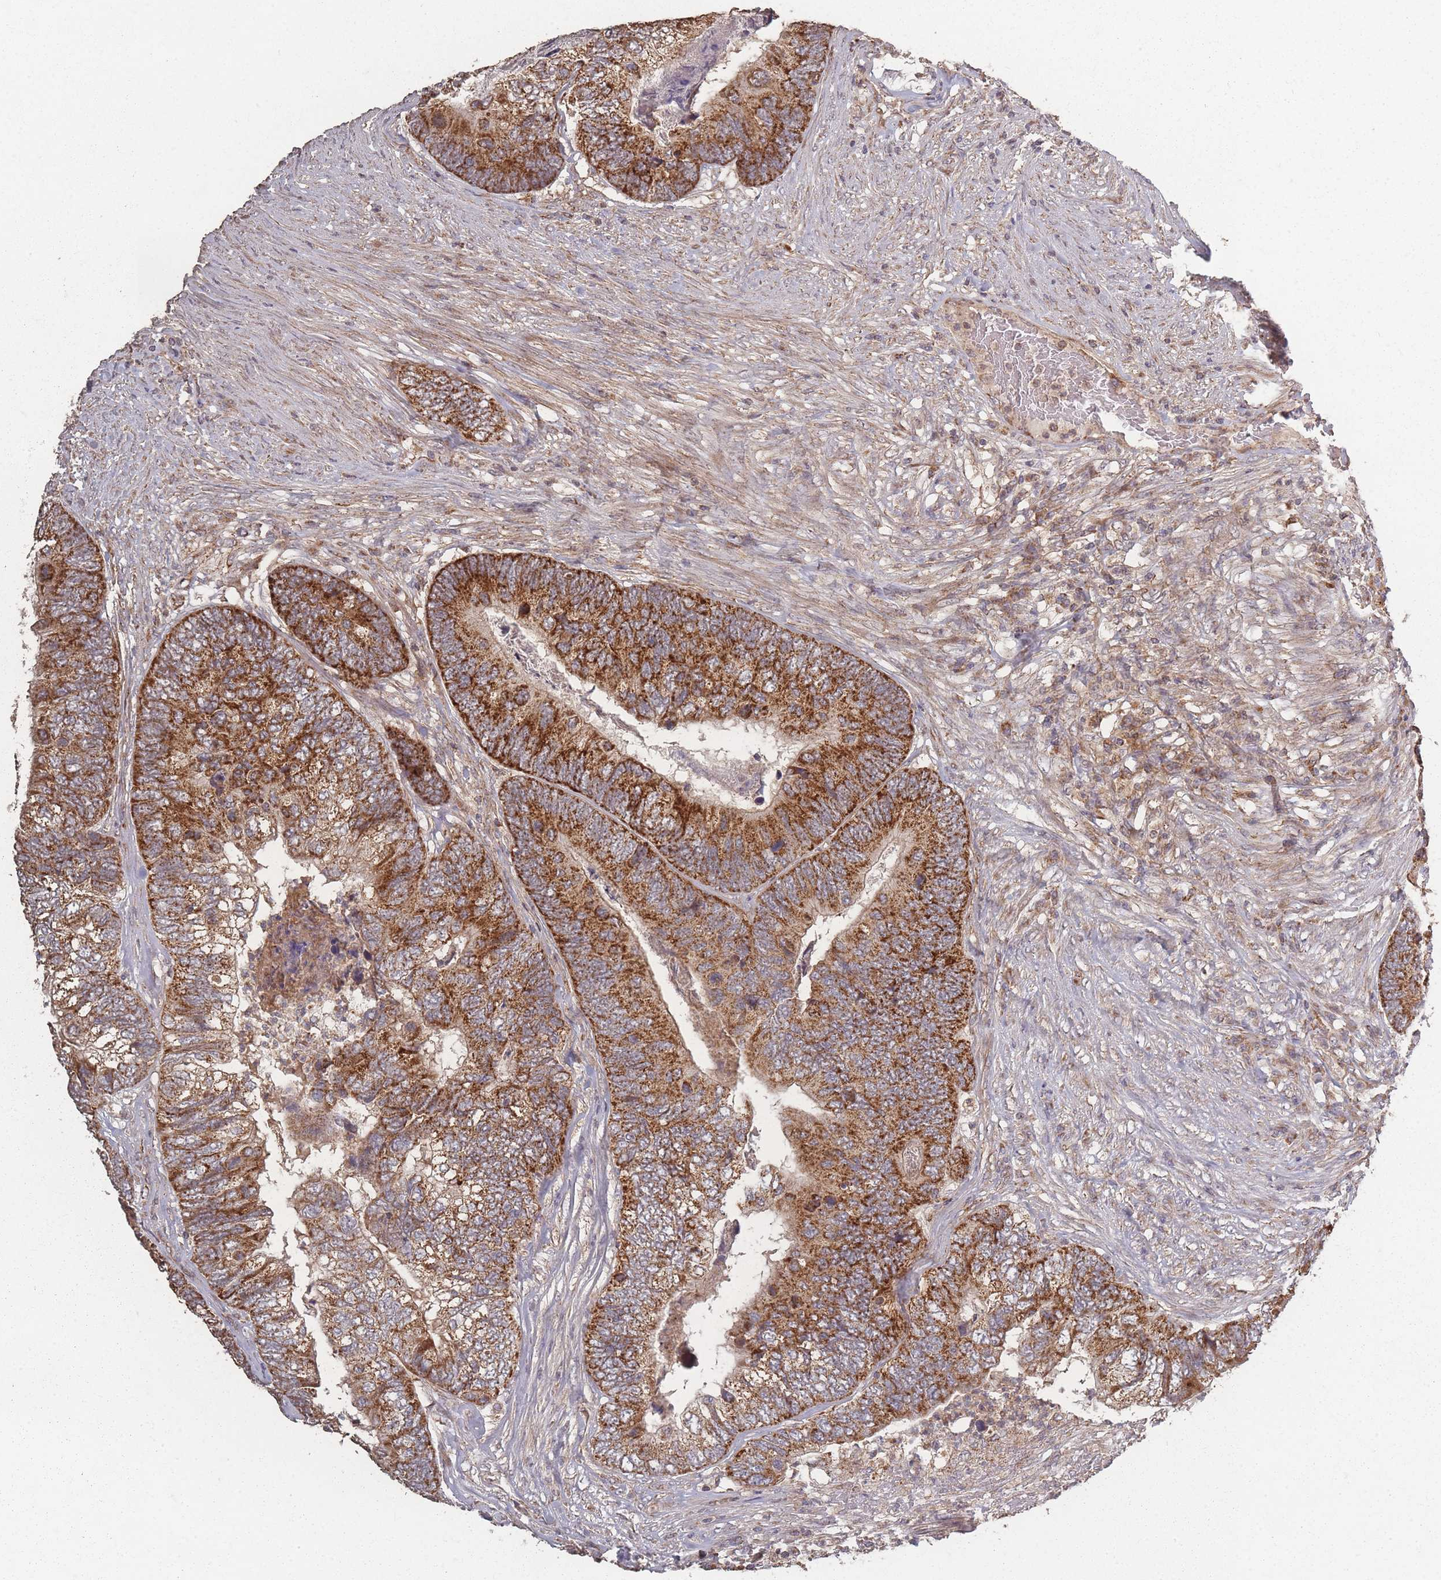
{"staining": {"intensity": "strong", "quantity": ">75%", "location": "cytoplasmic/membranous"}, "tissue": "colorectal cancer", "cell_type": "Tumor cells", "image_type": "cancer", "snomed": [{"axis": "morphology", "description": "Adenocarcinoma, NOS"}, {"axis": "topography", "description": "Colon"}], "caption": "Tumor cells reveal high levels of strong cytoplasmic/membranous staining in about >75% of cells in colorectal cancer (adenocarcinoma). (DAB (3,3'-diaminobenzidine) IHC, brown staining for protein, blue staining for nuclei).", "gene": "LYRM7", "patient": {"sex": "female", "age": 67}}